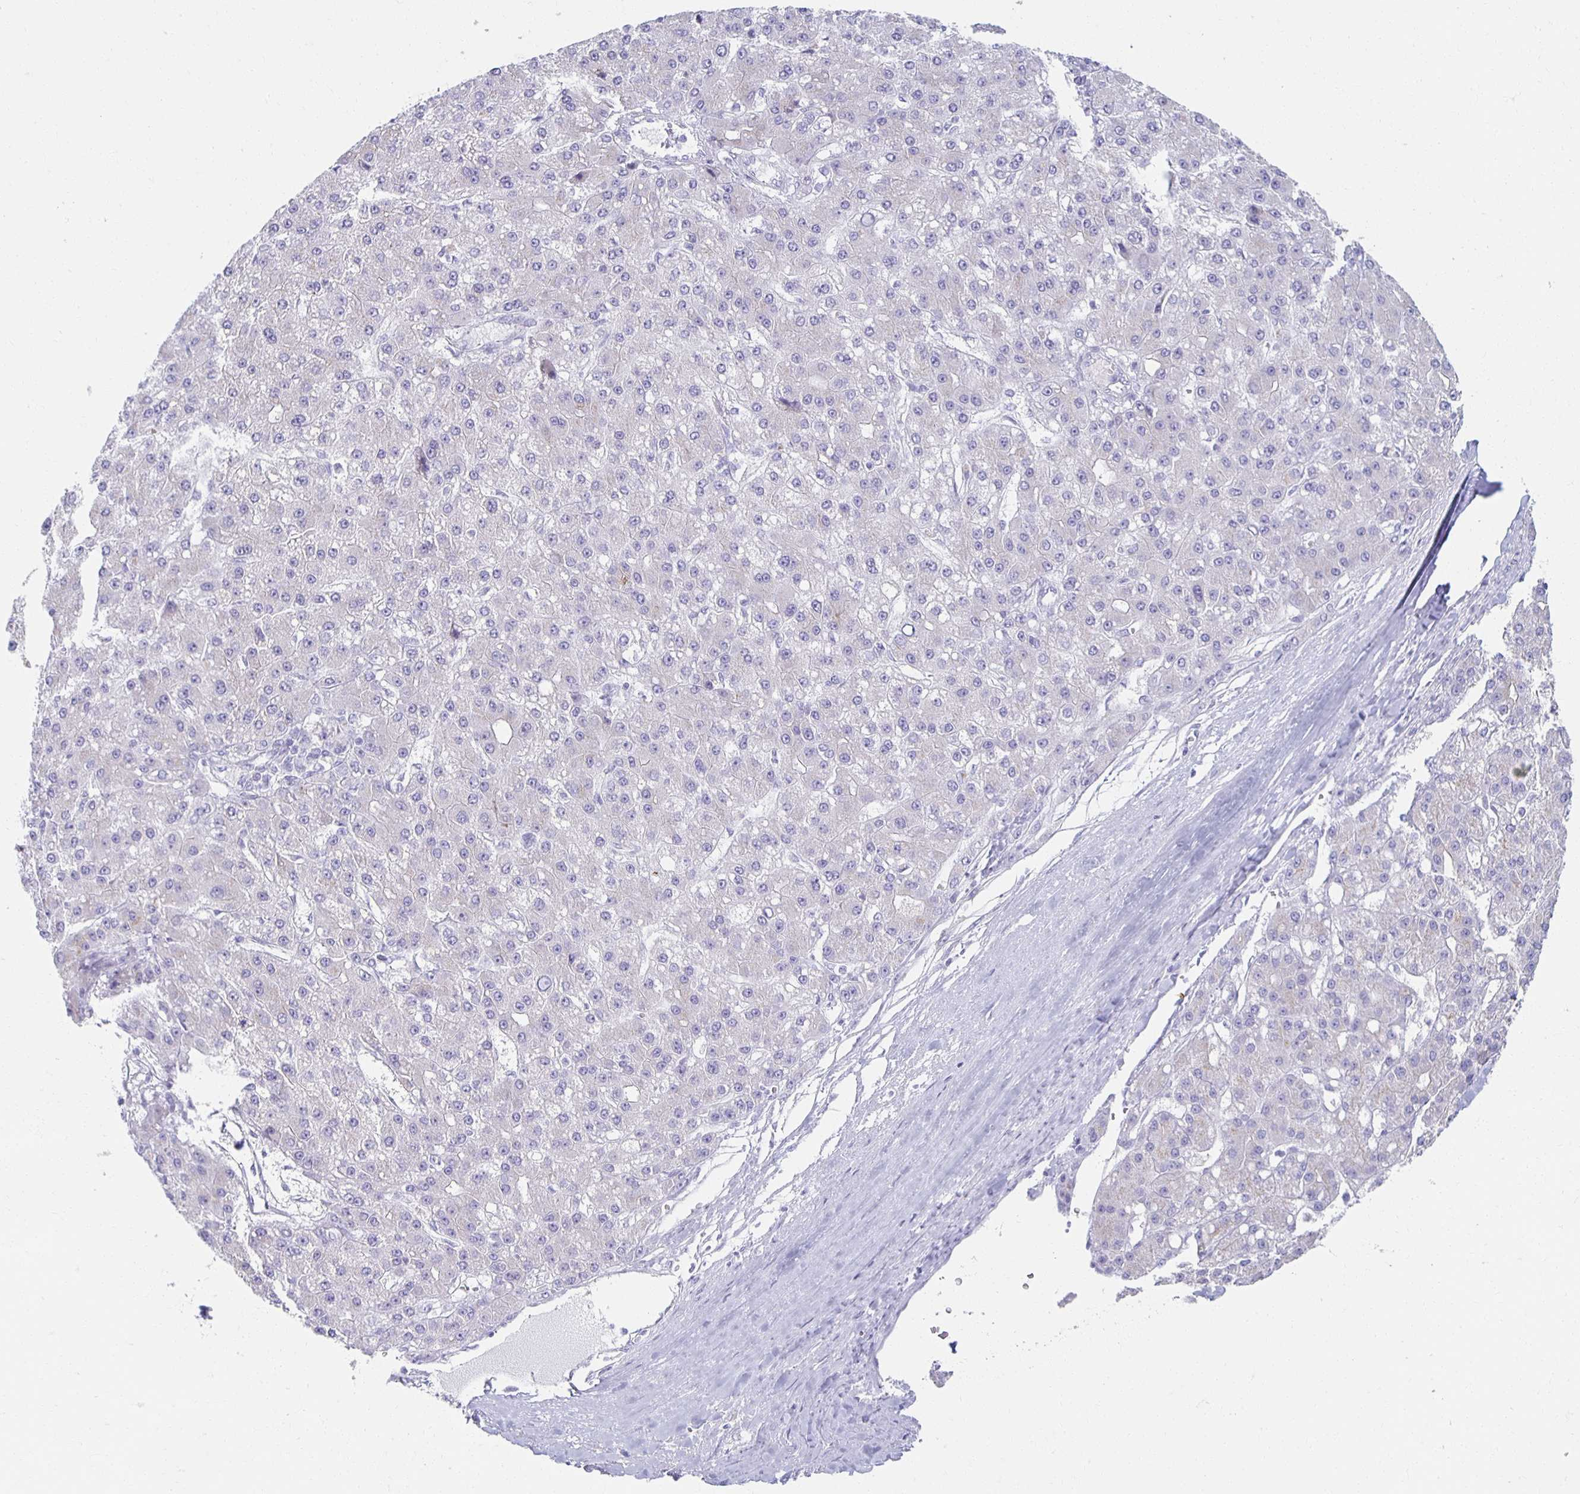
{"staining": {"intensity": "negative", "quantity": "none", "location": "none"}, "tissue": "liver cancer", "cell_type": "Tumor cells", "image_type": "cancer", "snomed": [{"axis": "morphology", "description": "Carcinoma, Hepatocellular, NOS"}, {"axis": "topography", "description": "Liver"}], "caption": "The immunohistochemistry (IHC) micrograph has no significant positivity in tumor cells of liver hepatocellular carcinoma tissue. The staining was performed using DAB (3,3'-diaminobenzidine) to visualize the protein expression in brown, while the nuclei were stained in blue with hematoxylin (Magnification: 20x).", "gene": "TEX44", "patient": {"sex": "male", "age": 67}}